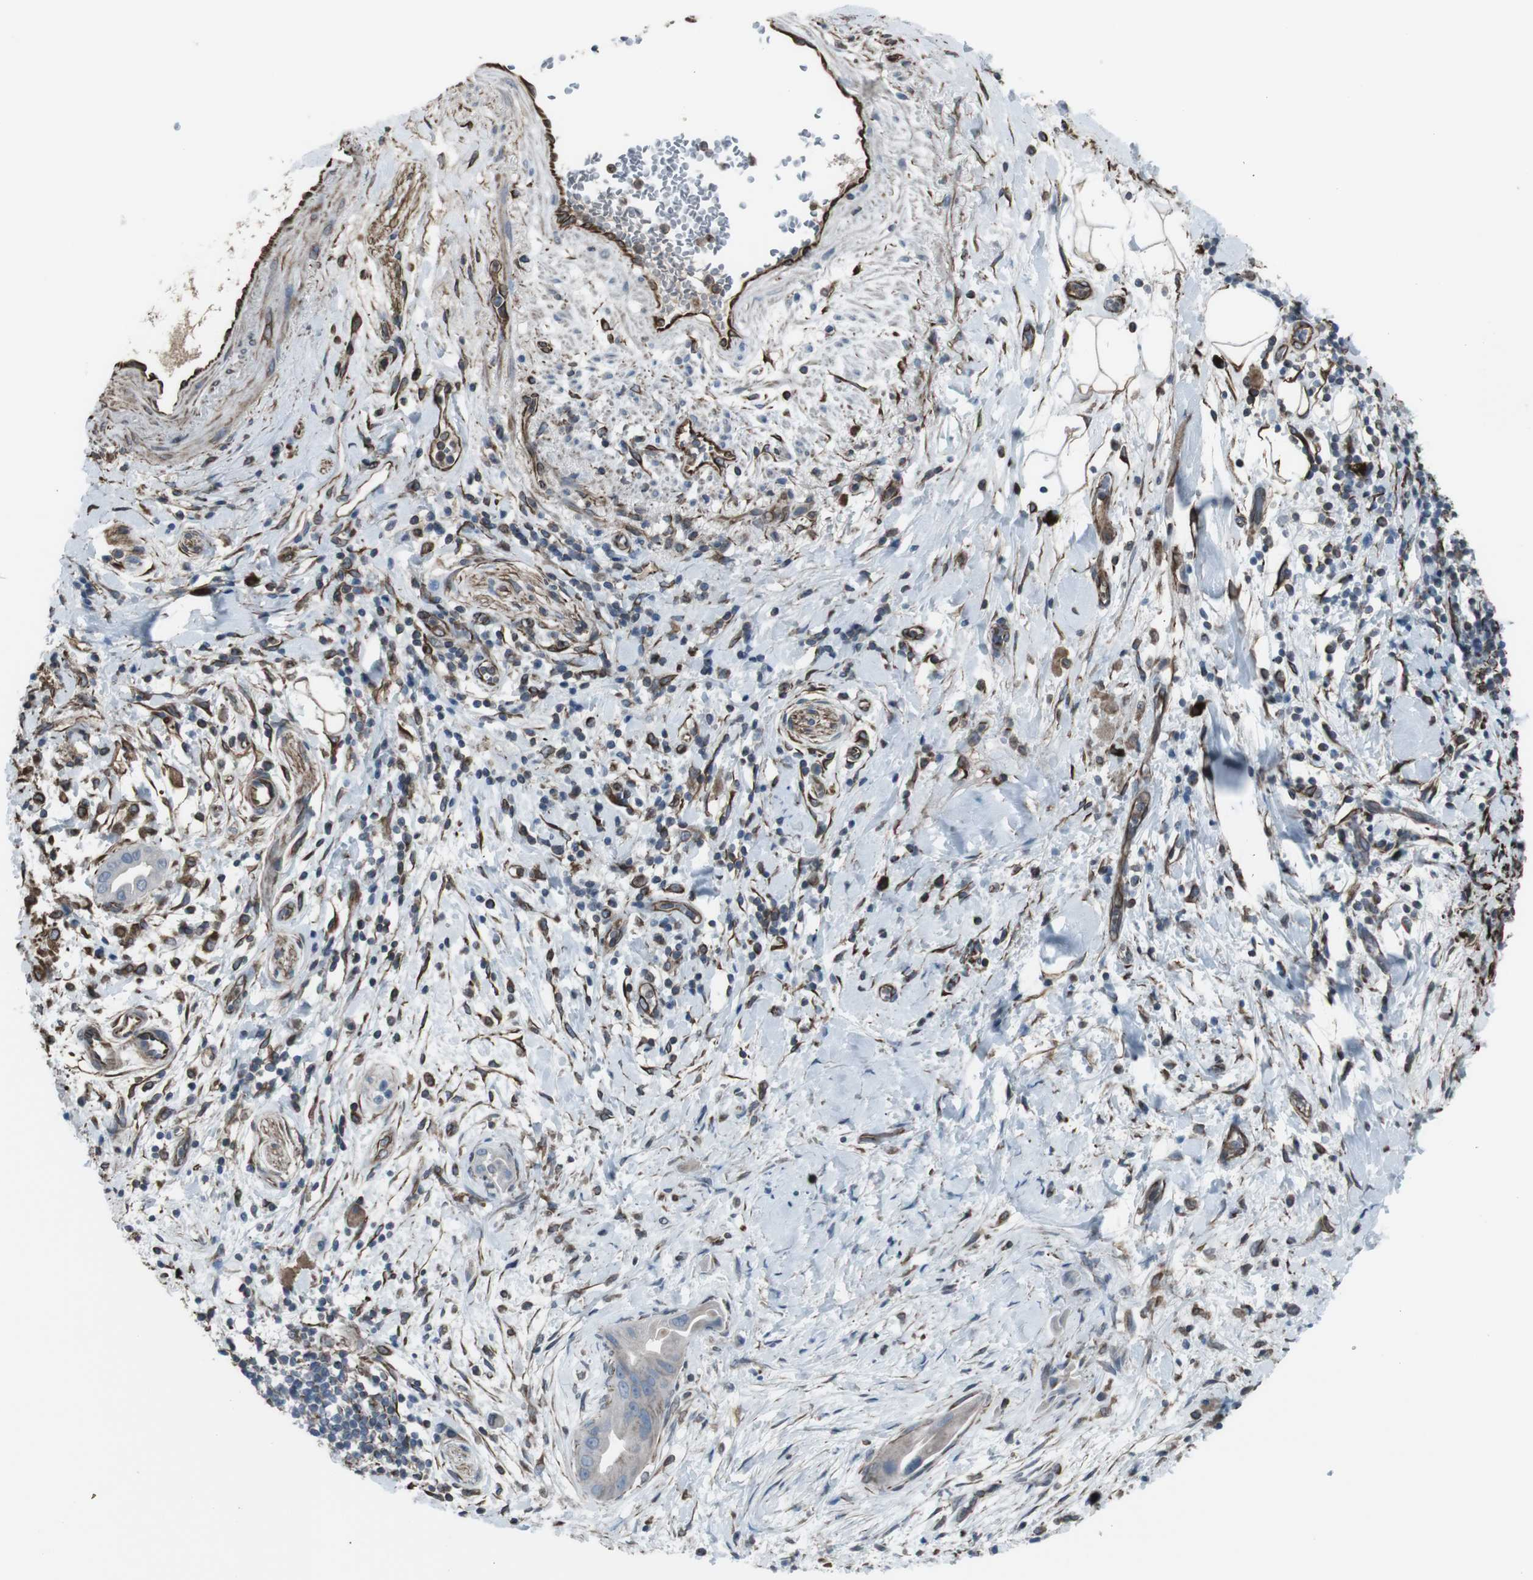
{"staining": {"intensity": "weak", "quantity": ">75%", "location": "cytoplasmic/membranous"}, "tissue": "pancreatic cancer", "cell_type": "Tumor cells", "image_type": "cancer", "snomed": [{"axis": "morphology", "description": "Adenocarcinoma, NOS"}, {"axis": "topography", "description": "Pancreas"}], "caption": "Weak cytoplasmic/membranous positivity for a protein is identified in approximately >75% of tumor cells of pancreatic cancer (adenocarcinoma) using immunohistochemistry (IHC).", "gene": "TMEM141", "patient": {"sex": "male", "age": 55}}